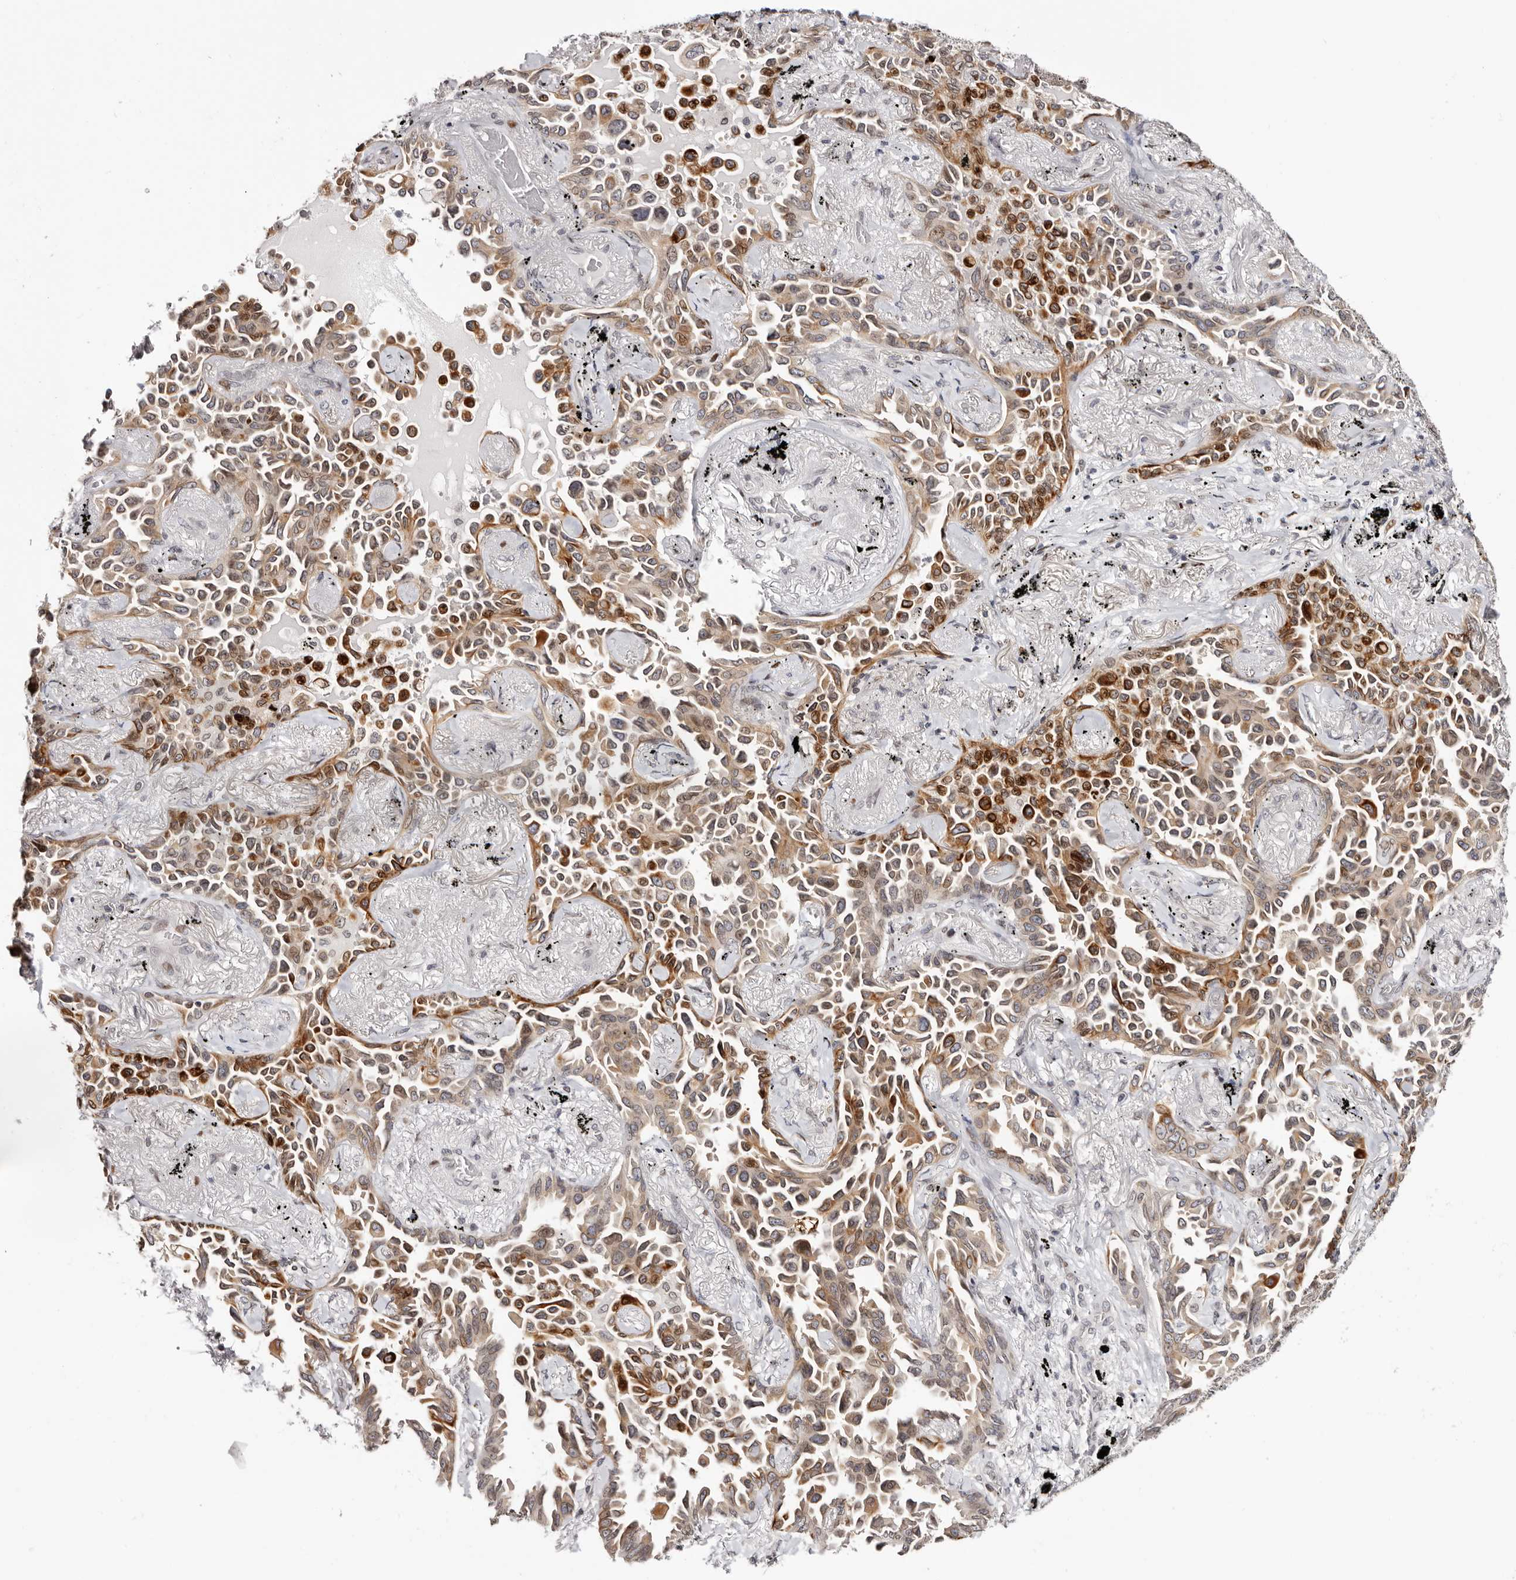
{"staining": {"intensity": "moderate", "quantity": ">75%", "location": "cytoplasmic/membranous,nuclear"}, "tissue": "lung cancer", "cell_type": "Tumor cells", "image_type": "cancer", "snomed": [{"axis": "morphology", "description": "Adenocarcinoma, NOS"}, {"axis": "topography", "description": "Lung"}], "caption": "Brown immunohistochemical staining in human lung cancer reveals moderate cytoplasmic/membranous and nuclear positivity in about >75% of tumor cells.", "gene": "NUP153", "patient": {"sex": "female", "age": 67}}